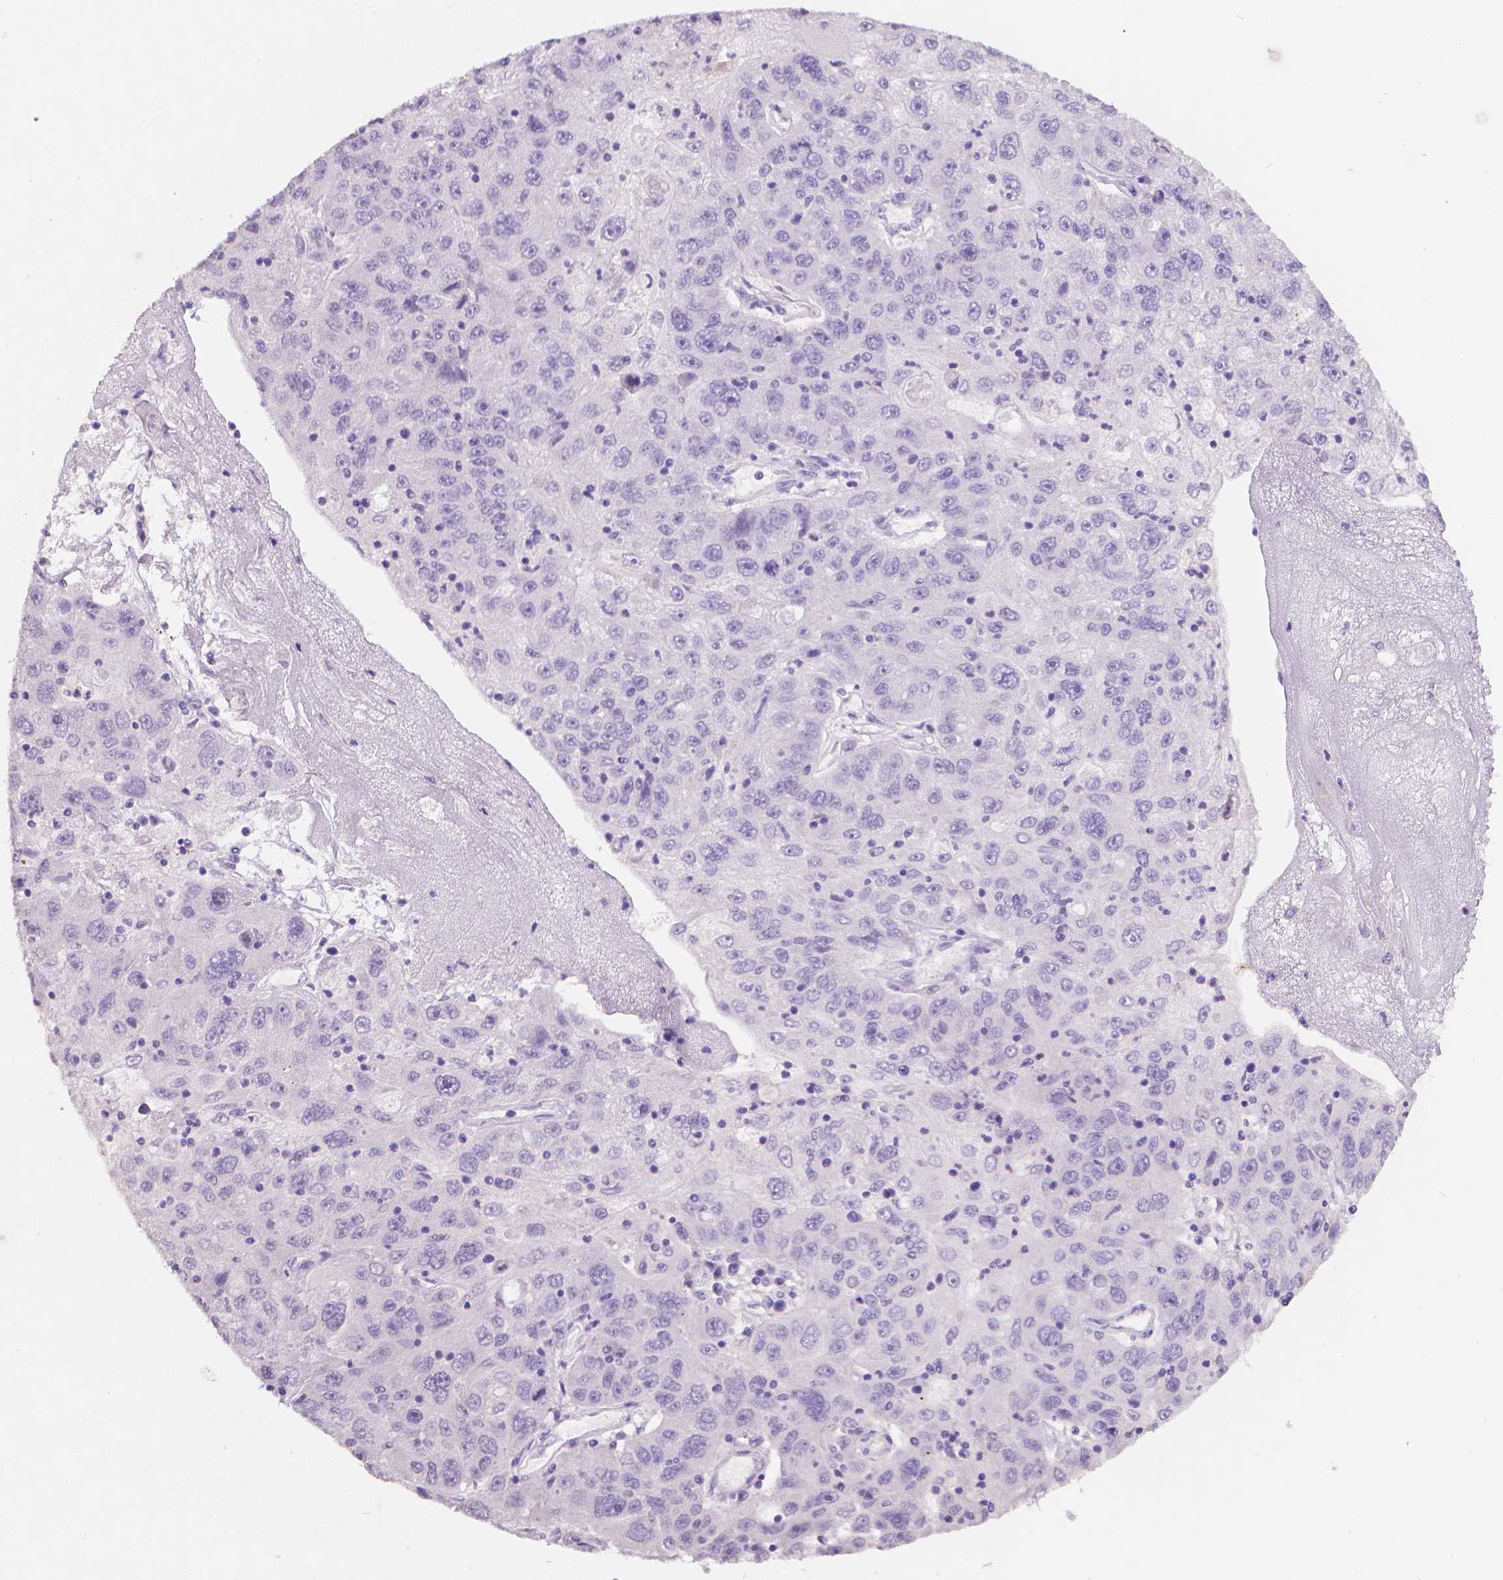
{"staining": {"intensity": "negative", "quantity": "none", "location": "none"}, "tissue": "stomach cancer", "cell_type": "Tumor cells", "image_type": "cancer", "snomed": [{"axis": "morphology", "description": "Adenocarcinoma, NOS"}, {"axis": "topography", "description": "Stomach"}], "caption": "Micrograph shows no significant protein positivity in tumor cells of adenocarcinoma (stomach).", "gene": "TNNI2", "patient": {"sex": "male", "age": 56}}